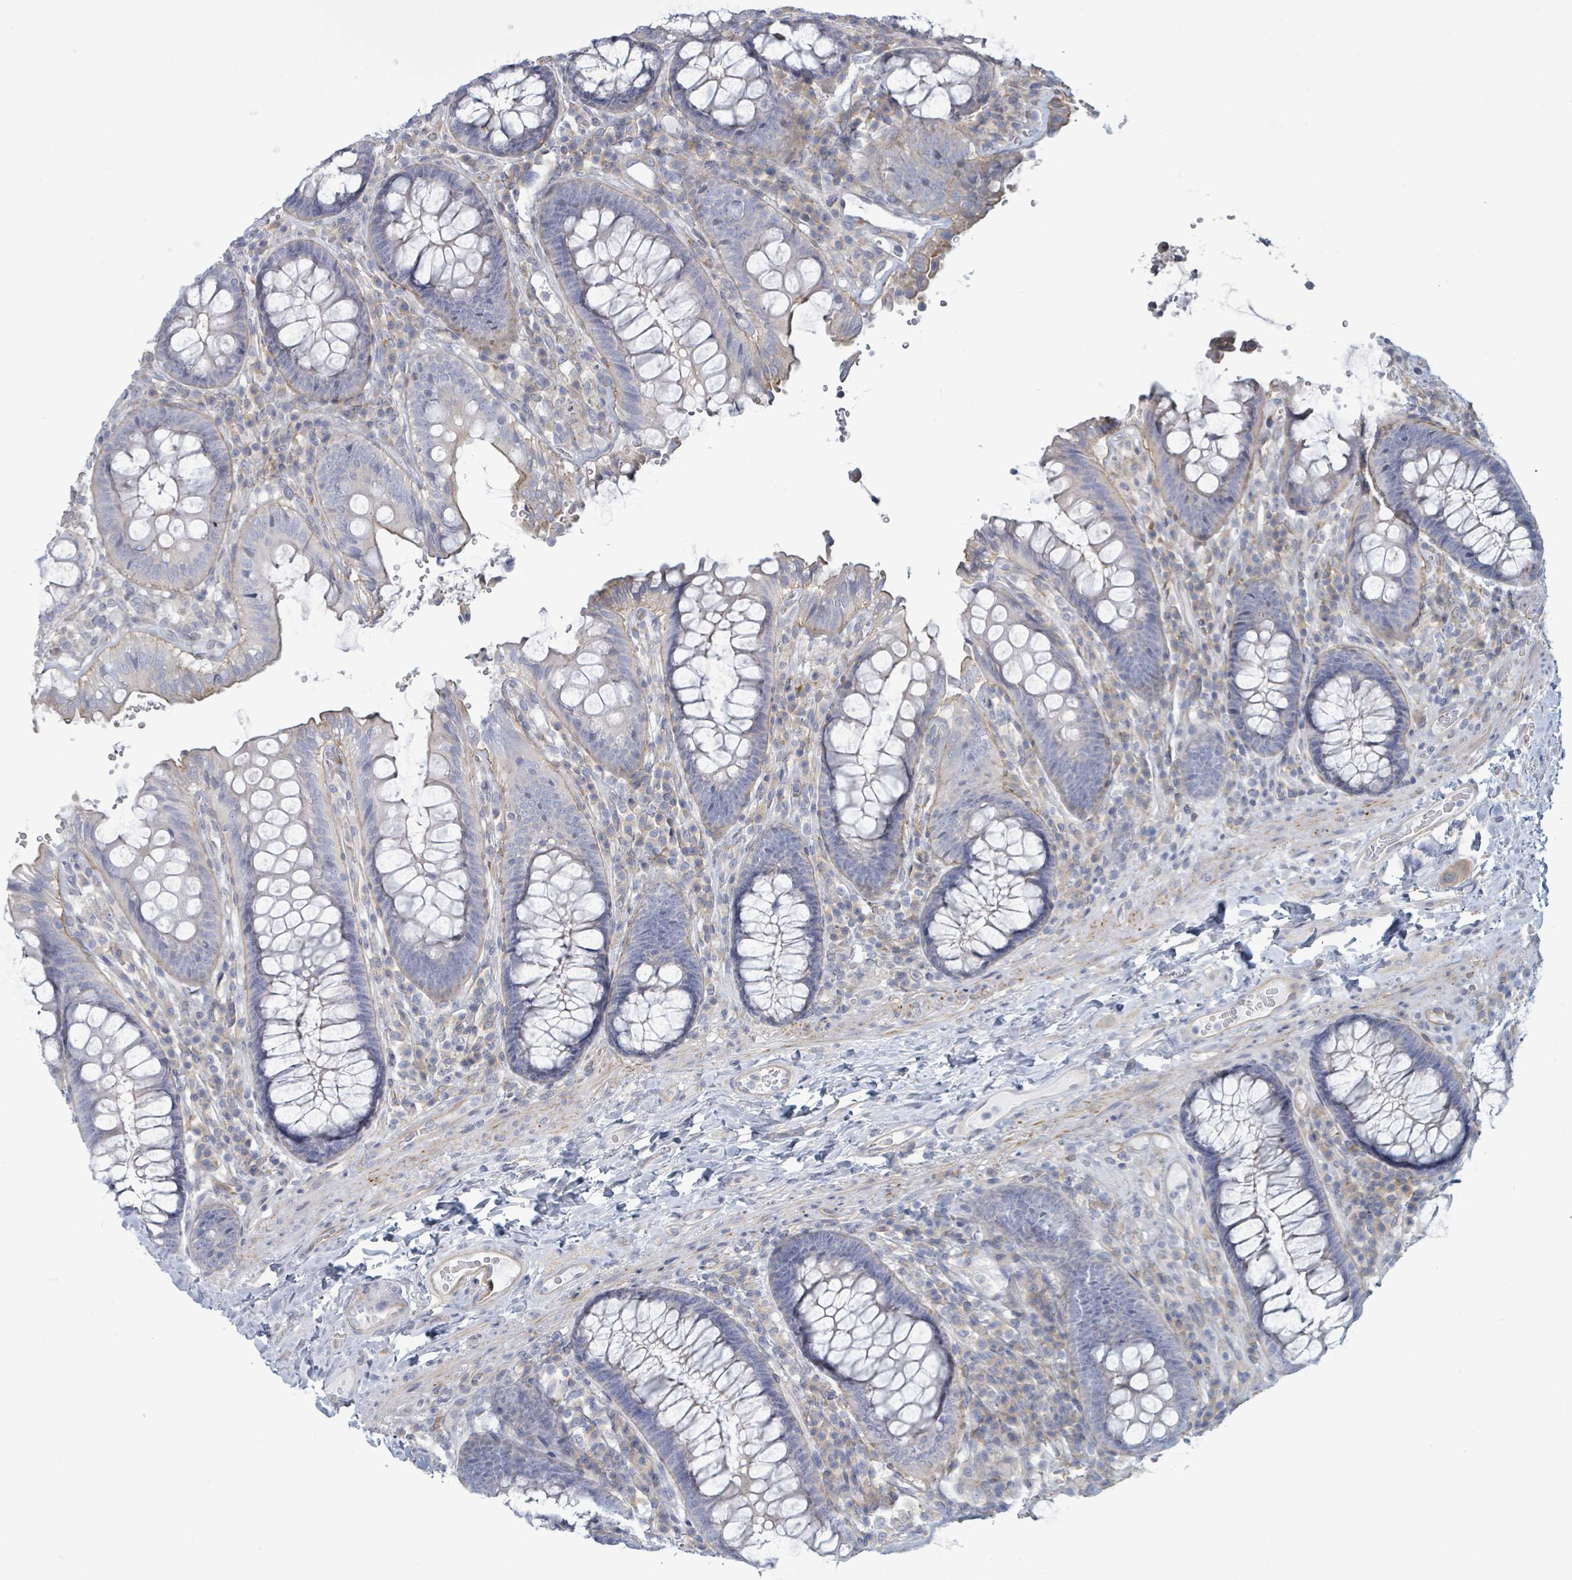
{"staining": {"intensity": "weak", "quantity": ">75%", "location": "cytoplasmic/membranous"}, "tissue": "colon", "cell_type": "Endothelial cells", "image_type": "normal", "snomed": [{"axis": "morphology", "description": "Normal tissue, NOS"}, {"axis": "topography", "description": "Colon"}], "caption": "Immunohistochemical staining of normal human colon displays weak cytoplasmic/membranous protein staining in about >75% of endothelial cells.", "gene": "COL13A1", "patient": {"sex": "male", "age": 84}}